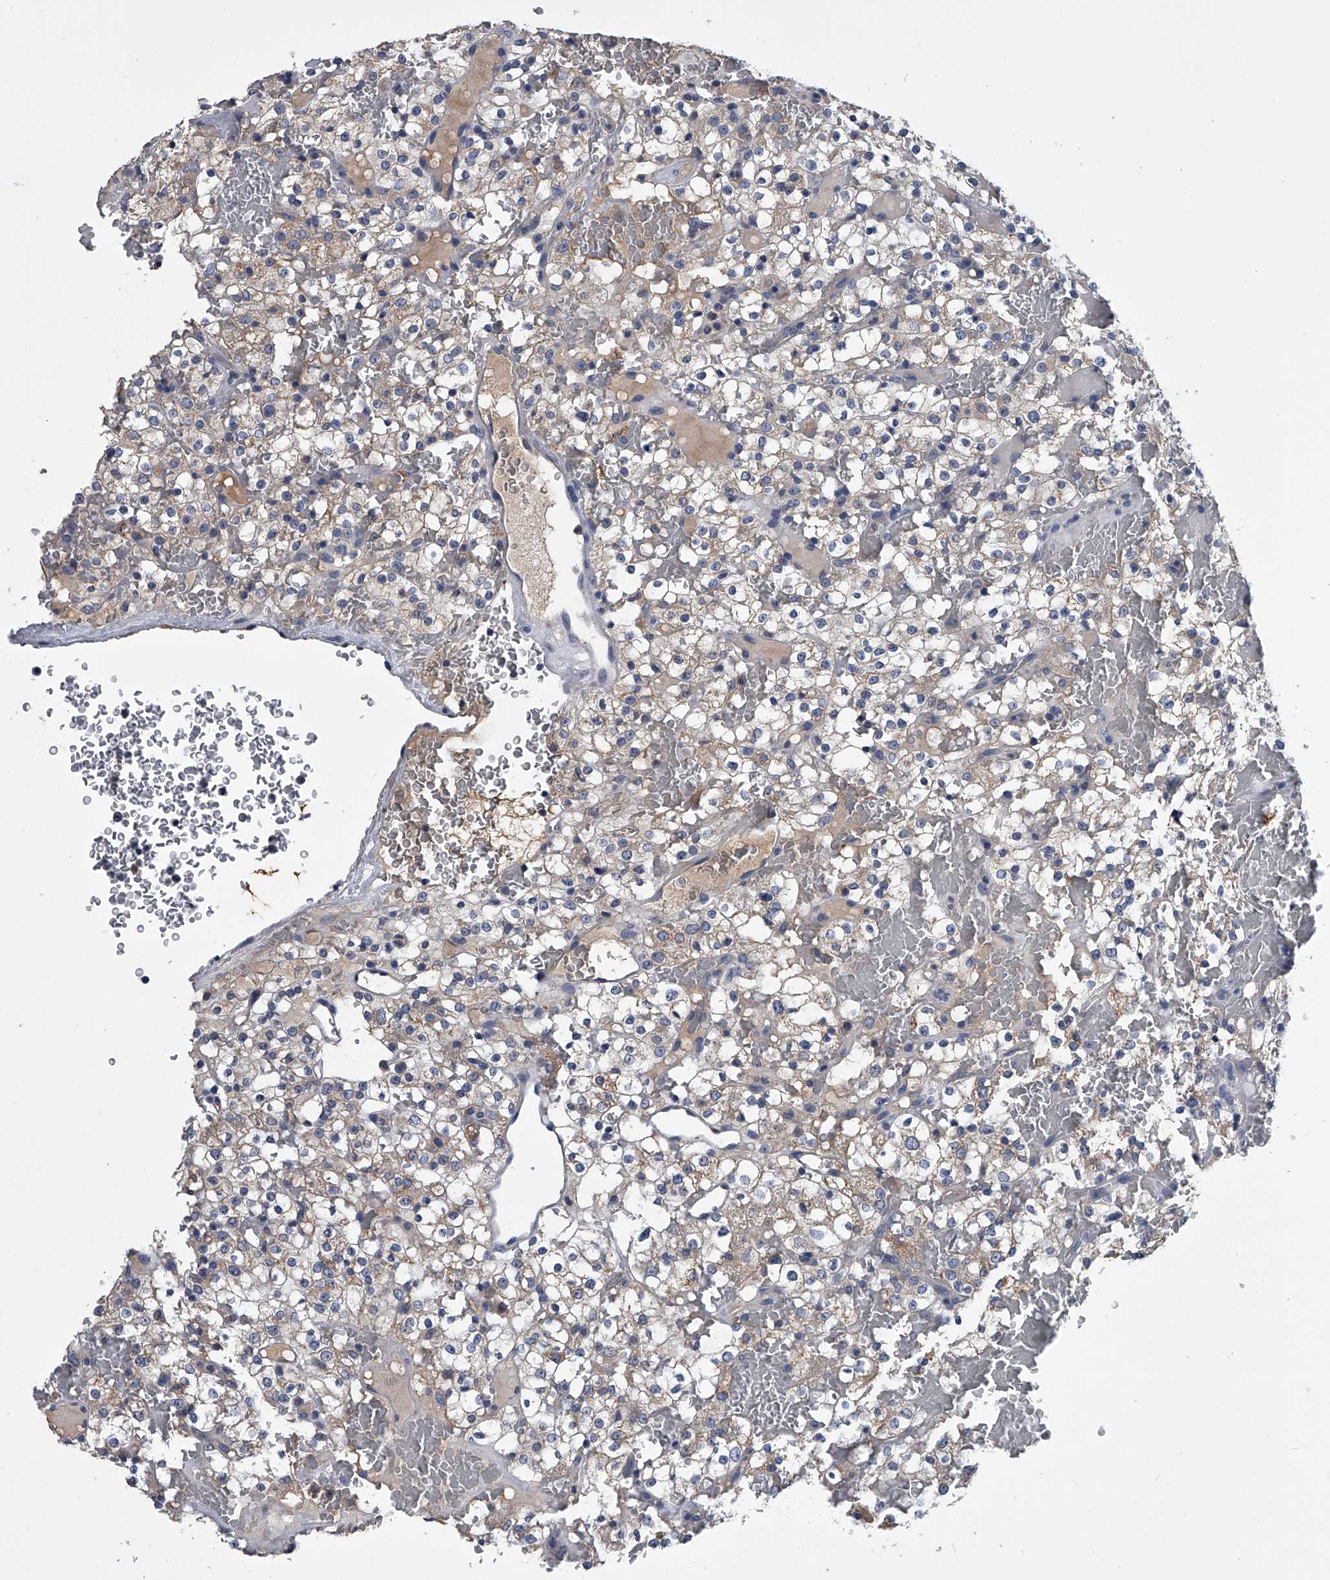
{"staining": {"intensity": "weak", "quantity": ">75%", "location": "cytoplasmic/membranous"}, "tissue": "renal cancer", "cell_type": "Tumor cells", "image_type": "cancer", "snomed": [{"axis": "morphology", "description": "Normal tissue, NOS"}, {"axis": "morphology", "description": "Adenocarcinoma, NOS"}, {"axis": "topography", "description": "Kidney"}], "caption": "Immunohistochemistry (IHC) image of renal cancer (adenocarcinoma) stained for a protein (brown), which reveals low levels of weak cytoplasmic/membranous expression in about >75% of tumor cells.", "gene": "OAT", "patient": {"sex": "female", "age": 72}}